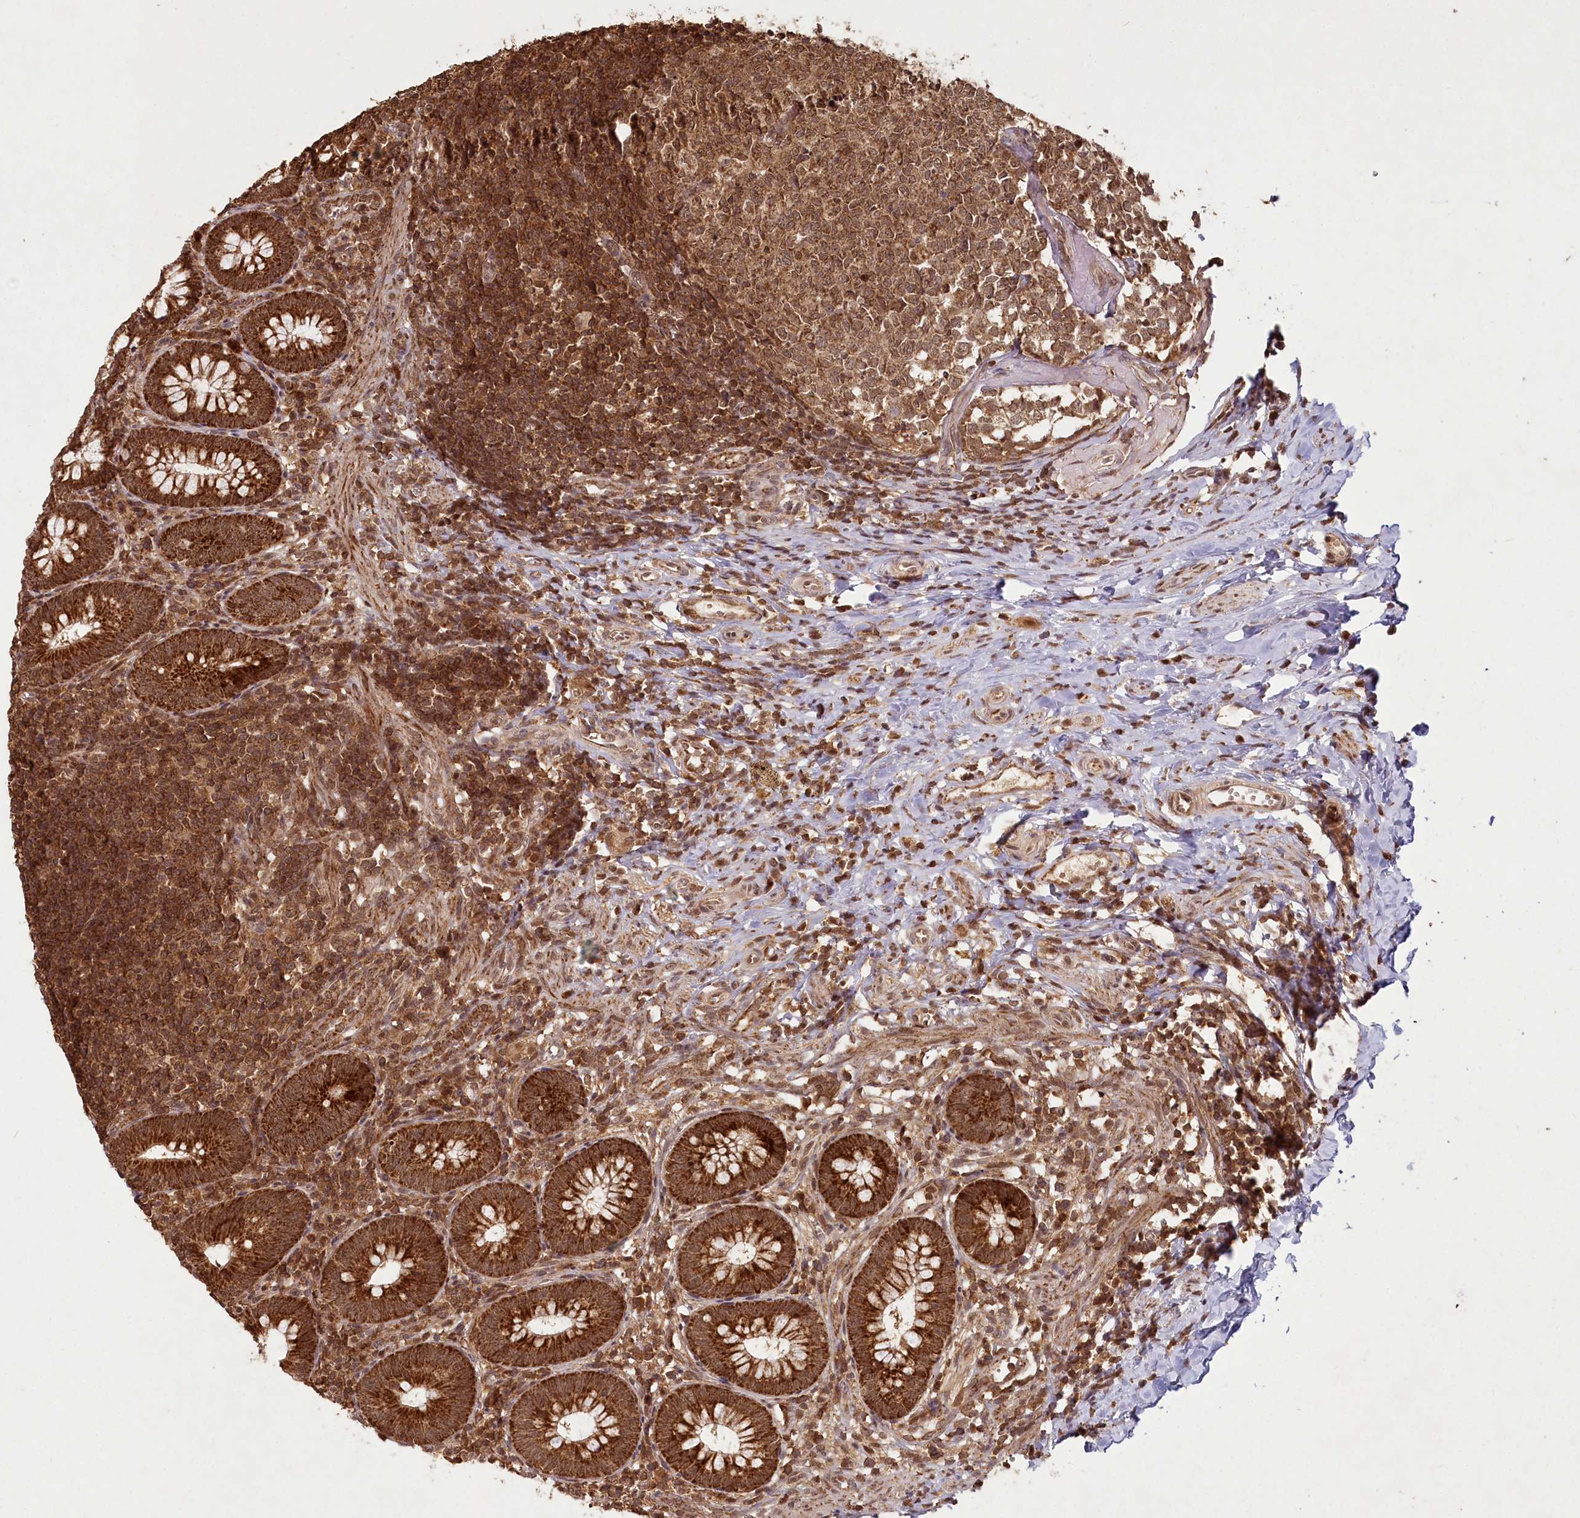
{"staining": {"intensity": "strong", "quantity": ">75%", "location": "cytoplasmic/membranous"}, "tissue": "appendix", "cell_type": "Glandular cells", "image_type": "normal", "snomed": [{"axis": "morphology", "description": "Normal tissue, NOS"}, {"axis": "topography", "description": "Appendix"}], "caption": "This is an image of immunohistochemistry (IHC) staining of normal appendix, which shows strong staining in the cytoplasmic/membranous of glandular cells.", "gene": "MICU1", "patient": {"sex": "male", "age": 14}}